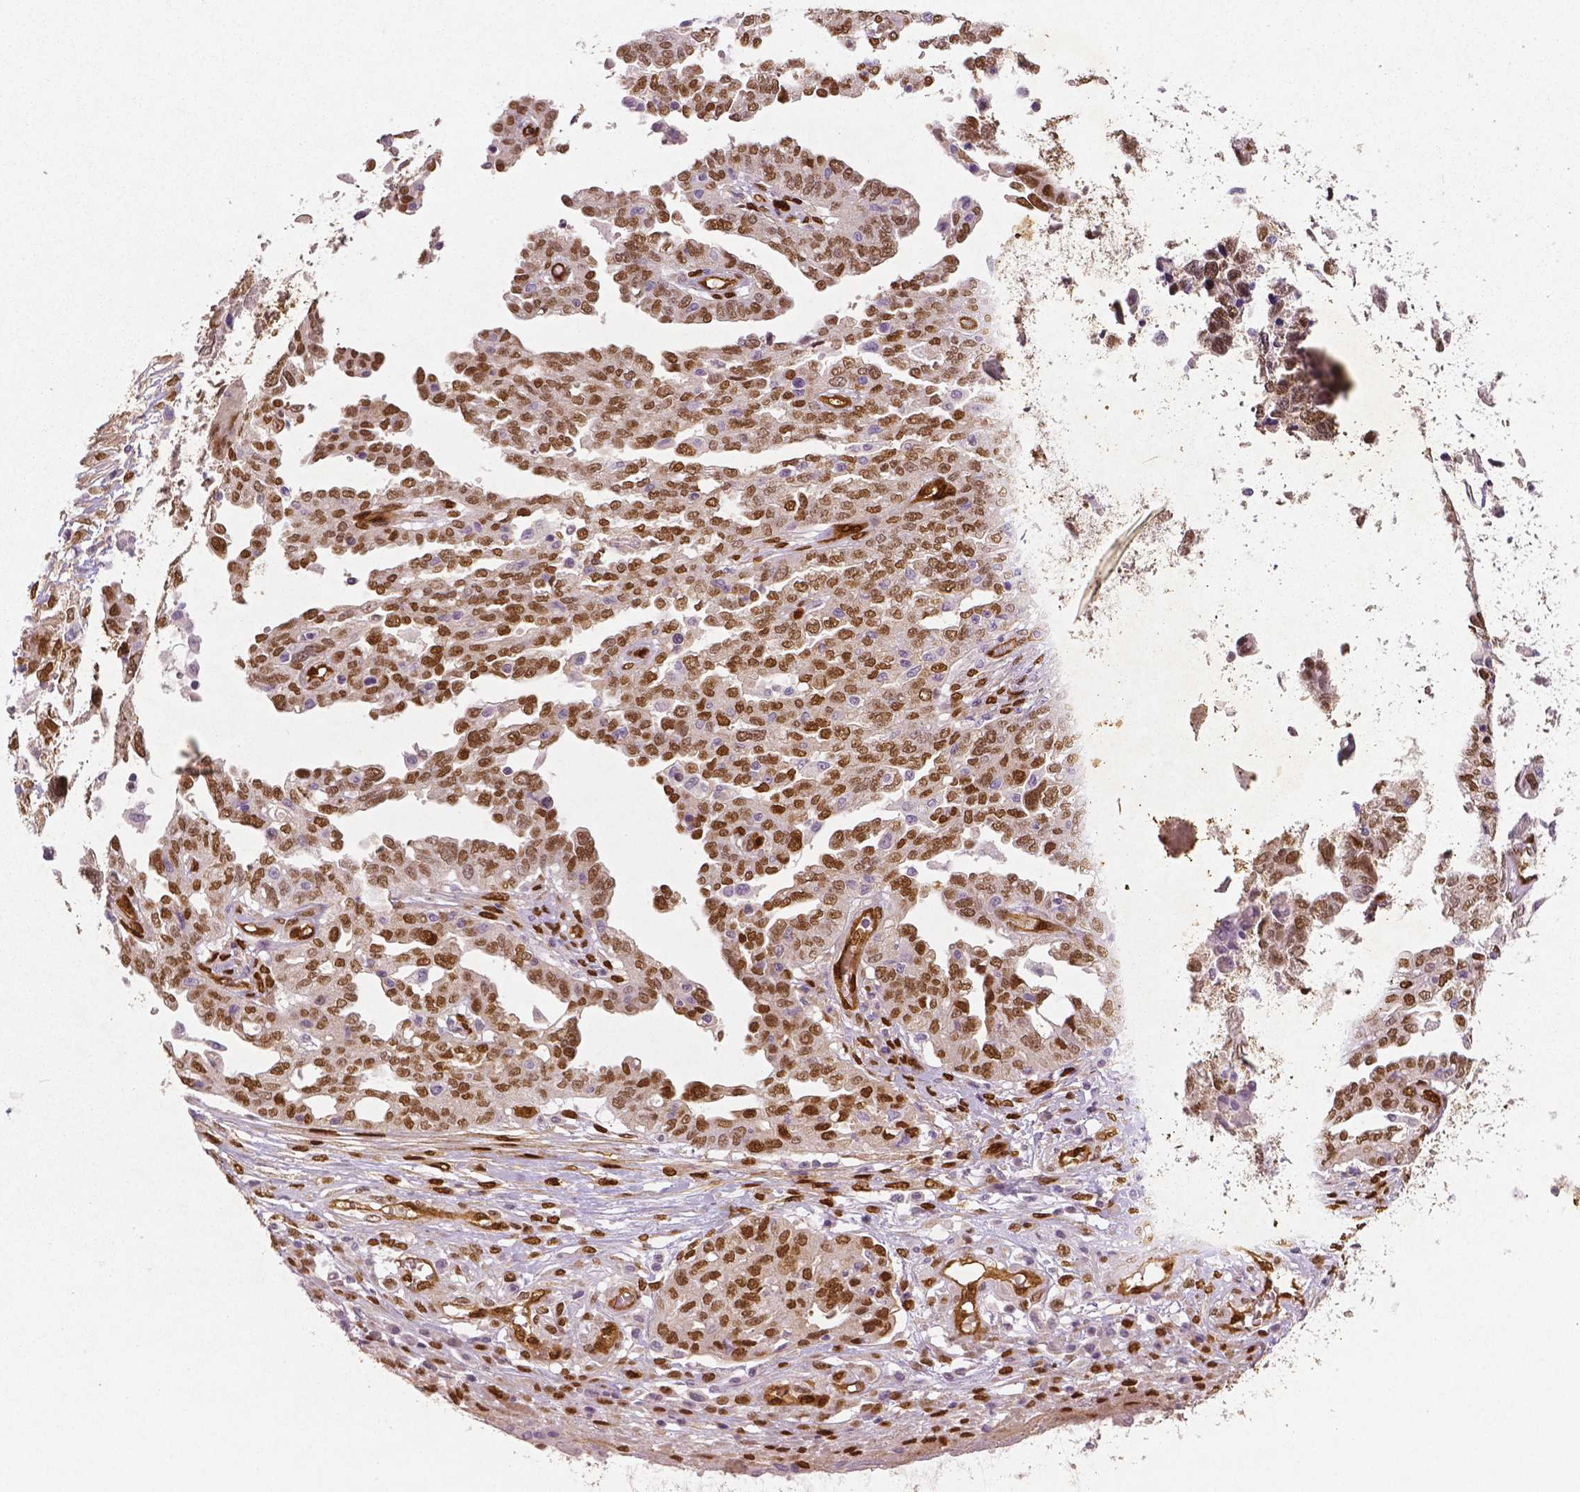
{"staining": {"intensity": "moderate", "quantity": ">75%", "location": "cytoplasmic/membranous,nuclear"}, "tissue": "ovarian cancer", "cell_type": "Tumor cells", "image_type": "cancer", "snomed": [{"axis": "morphology", "description": "Cystadenocarcinoma, serous, NOS"}, {"axis": "topography", "description": "Ovary"}], "caption": "Immunohistochemistry (IHC) of human ovarian cancer reveals medium levels of moderate cytoplasmic/membranous and nuclear staining in approximately >75% of tumor cells.", "gene": "WWTR1", "patient": {"sex": "female", "age": 67}}